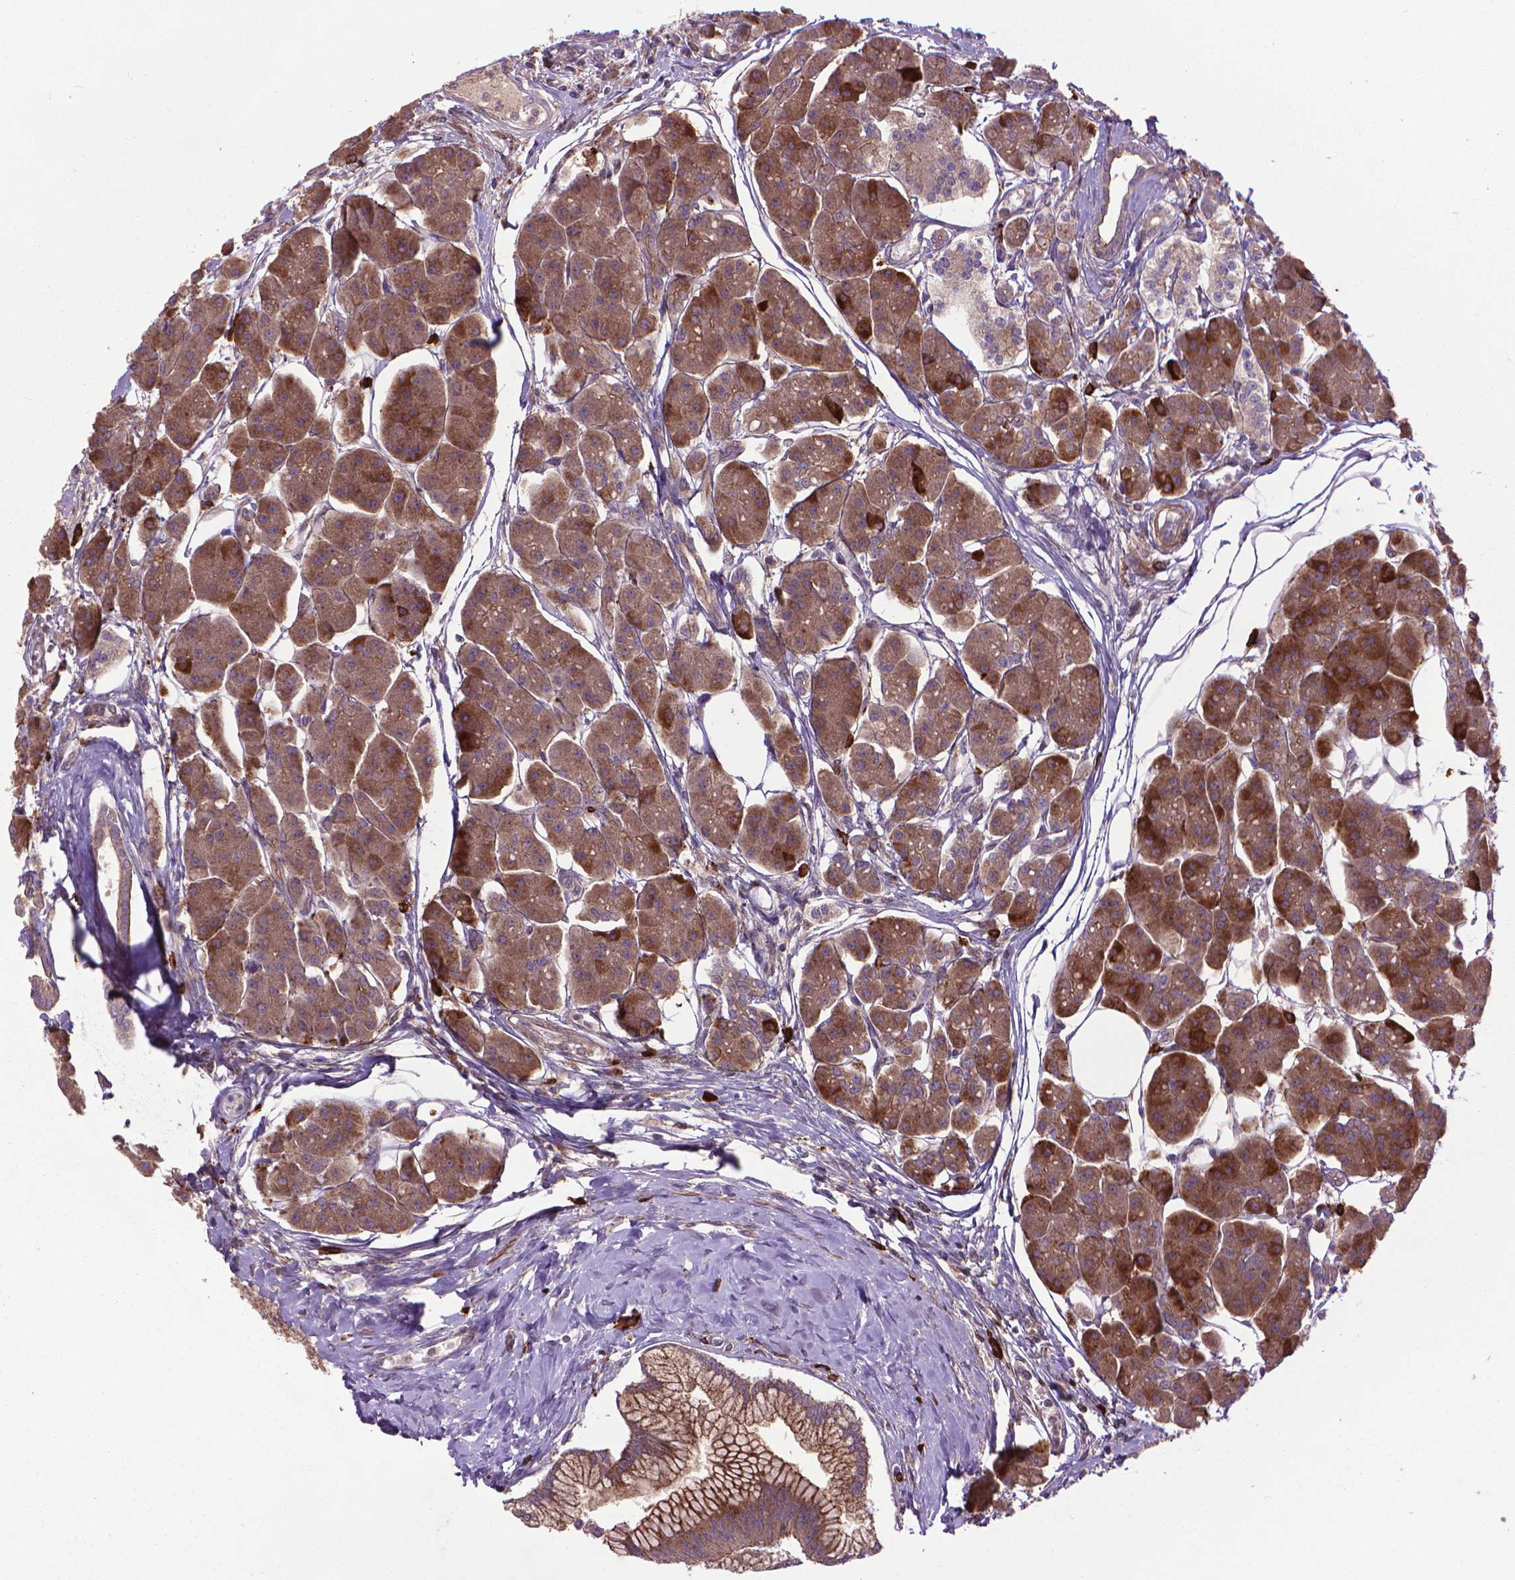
{"staining": {"intensity": "strong", "quantity": ">75%", "location": "cytoplasmic/membranous"}, "tissue": "pancreas", "cell_type": "Exocrine glandular cells", "image_type": "normal", "snomed": [{"axis": "morphology", "description": "Normal tissue, NOS"}, {"axis": "topography", "description": "Adipose tissue"}, {"axis": "topography", "description": "Pancreas"}, {"axis": "topography", "description": "Peripheral nerve tissue"}], "caption": "The immunohistochemical stain highlights strong cytoplasmic/membranous staining in exocrine glandular cells of normal pancreas. (DAB (3,3'-diaminobenzidine) IHC, brown staining for protein, blue staining for nuclei).", "gene": "MYH14", "patient": {"sex": "female", "age": 58}}